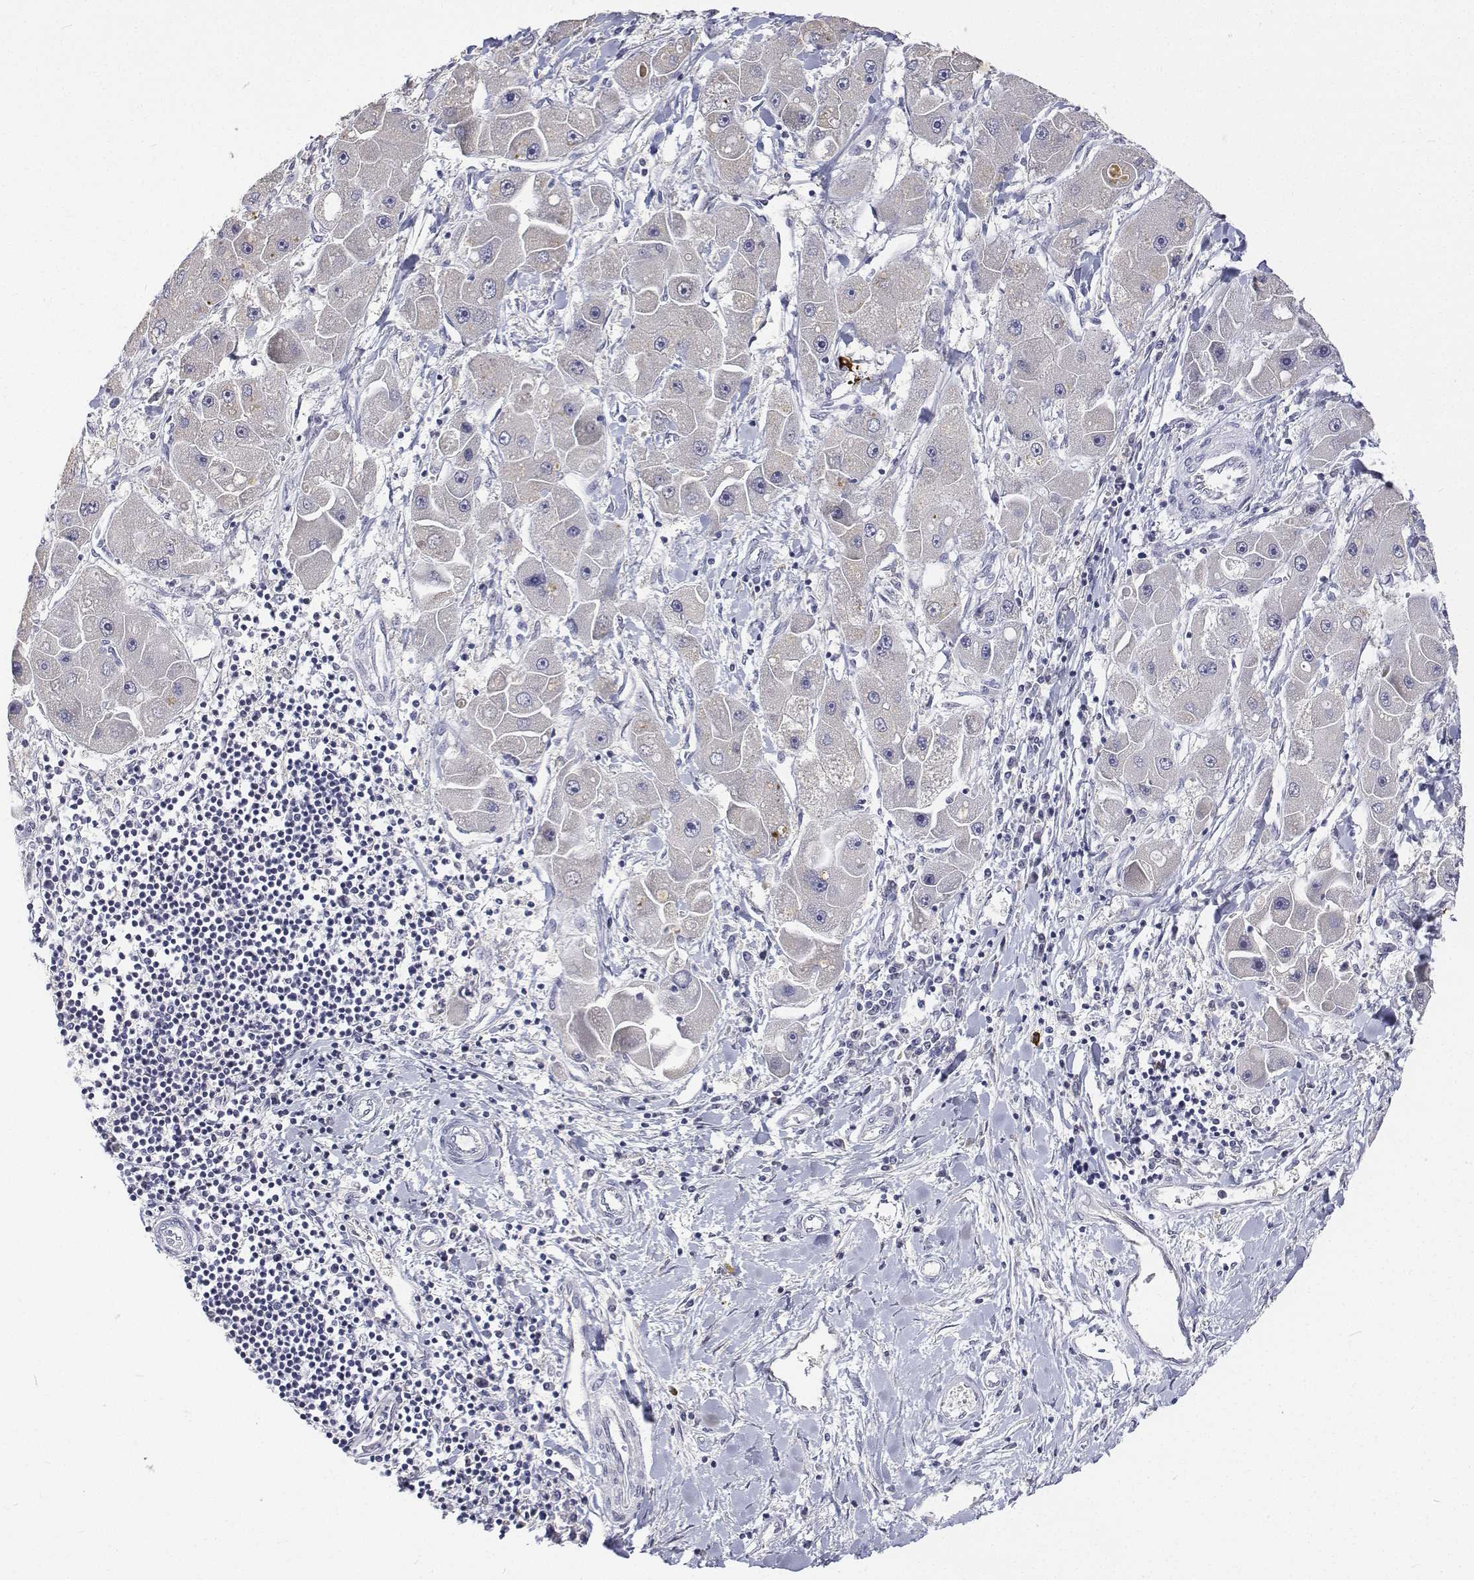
{"staining": {"intensity": "negative", "quantity": "none", "location": "none"}, "tissue": "liver cancer", "cell_type": "Tumor cells", "image_type": "cancer", "snomed": [{"axis": "morphology", "description": "Carcinoma, Hepatocellular, NOS"}, {"axis": "topography", "description": "Liver"}], "caption": "Tumor cells show no significant protein positivity in liver hepatocellular carcinoma. (Immunohistochemistry, brightfield microscopy, high magnification).", "gene": "ATRX", "patient": {"sex": "male", "age": 24}}